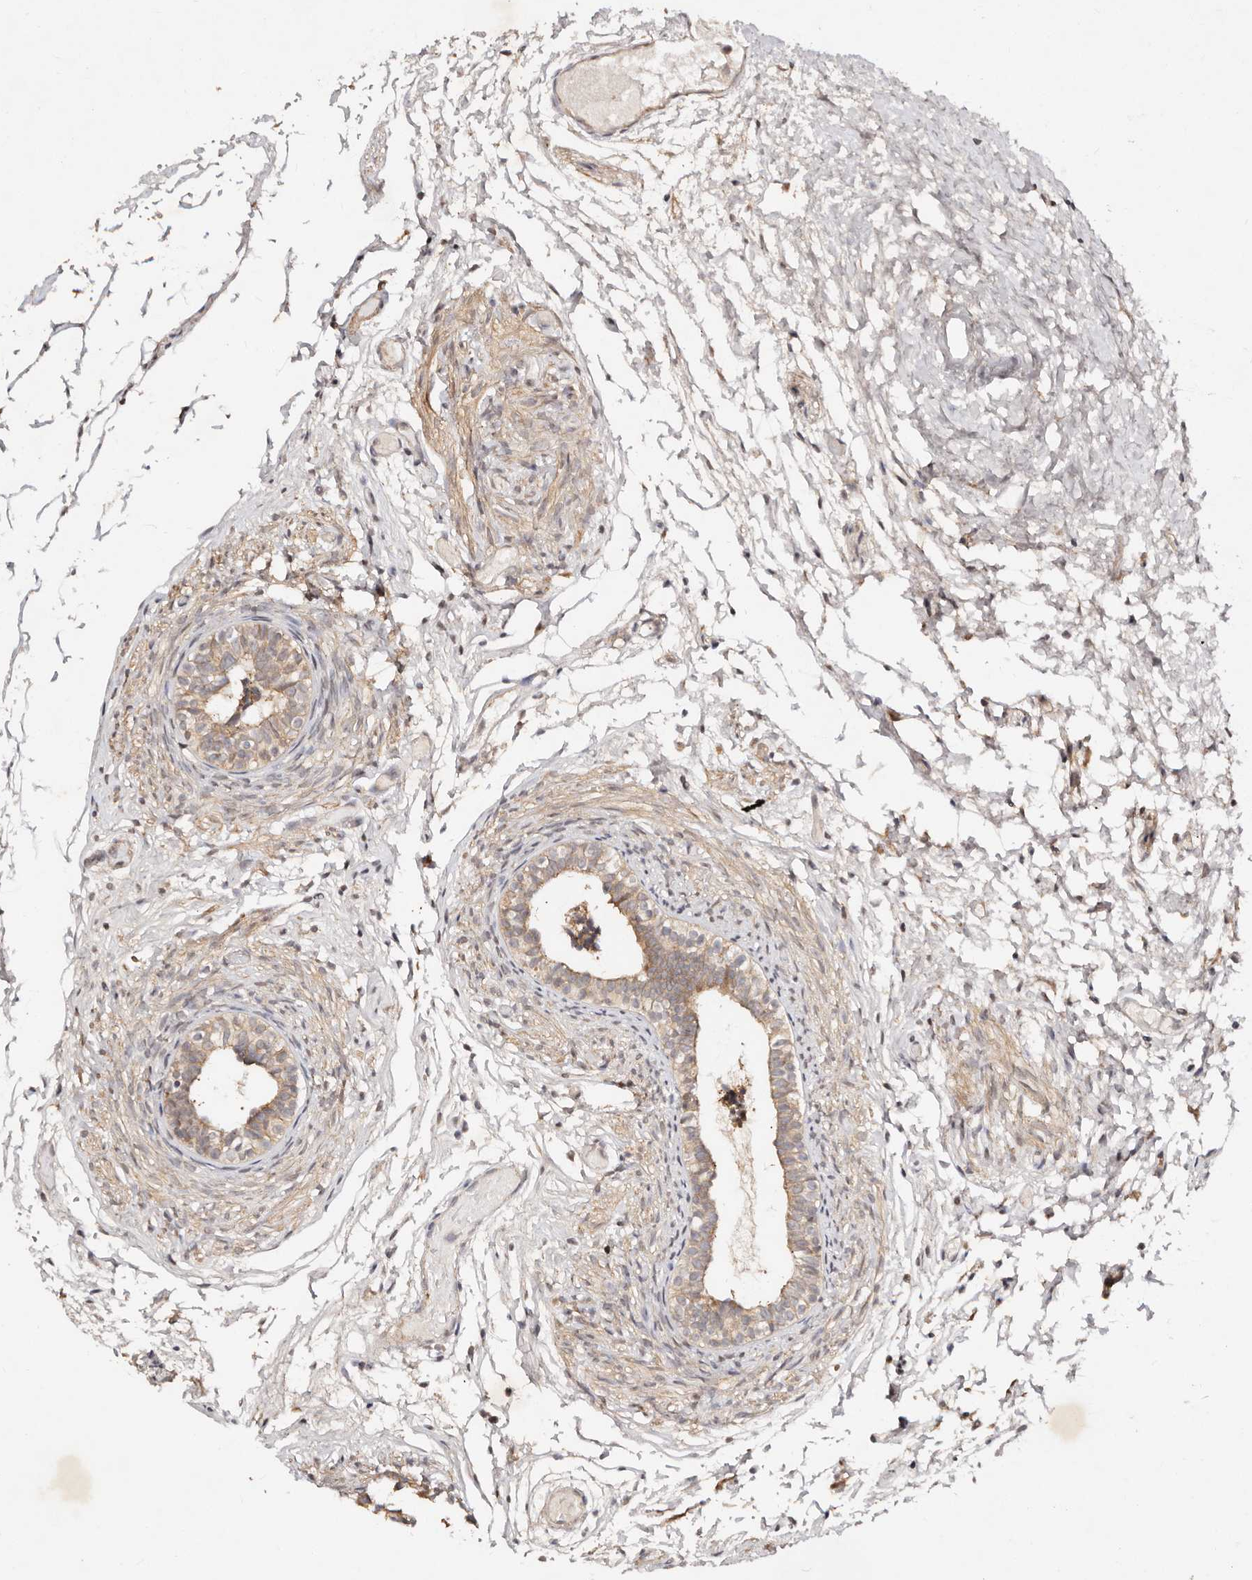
{"staining": {"intensity": "moderate", "quantity": ">75%", "location": "cytoplasmic/membranous"}, "tissue": "epididymis", "cell_type": "Glandular cells", "image_type": "normal", "snomed": [{"axis": "morphology", "description": "Normal tissue, NOS"}, {"axis": "topography", "description": "Epididymis"}], "caption": "The micrograph displays a brown stain indicating the presence of a protein in the cytoplasmic/membranous of glandular cells in epididymis.", "gene": "DENND11", "patient": {"sex": "male", "age": 5}}